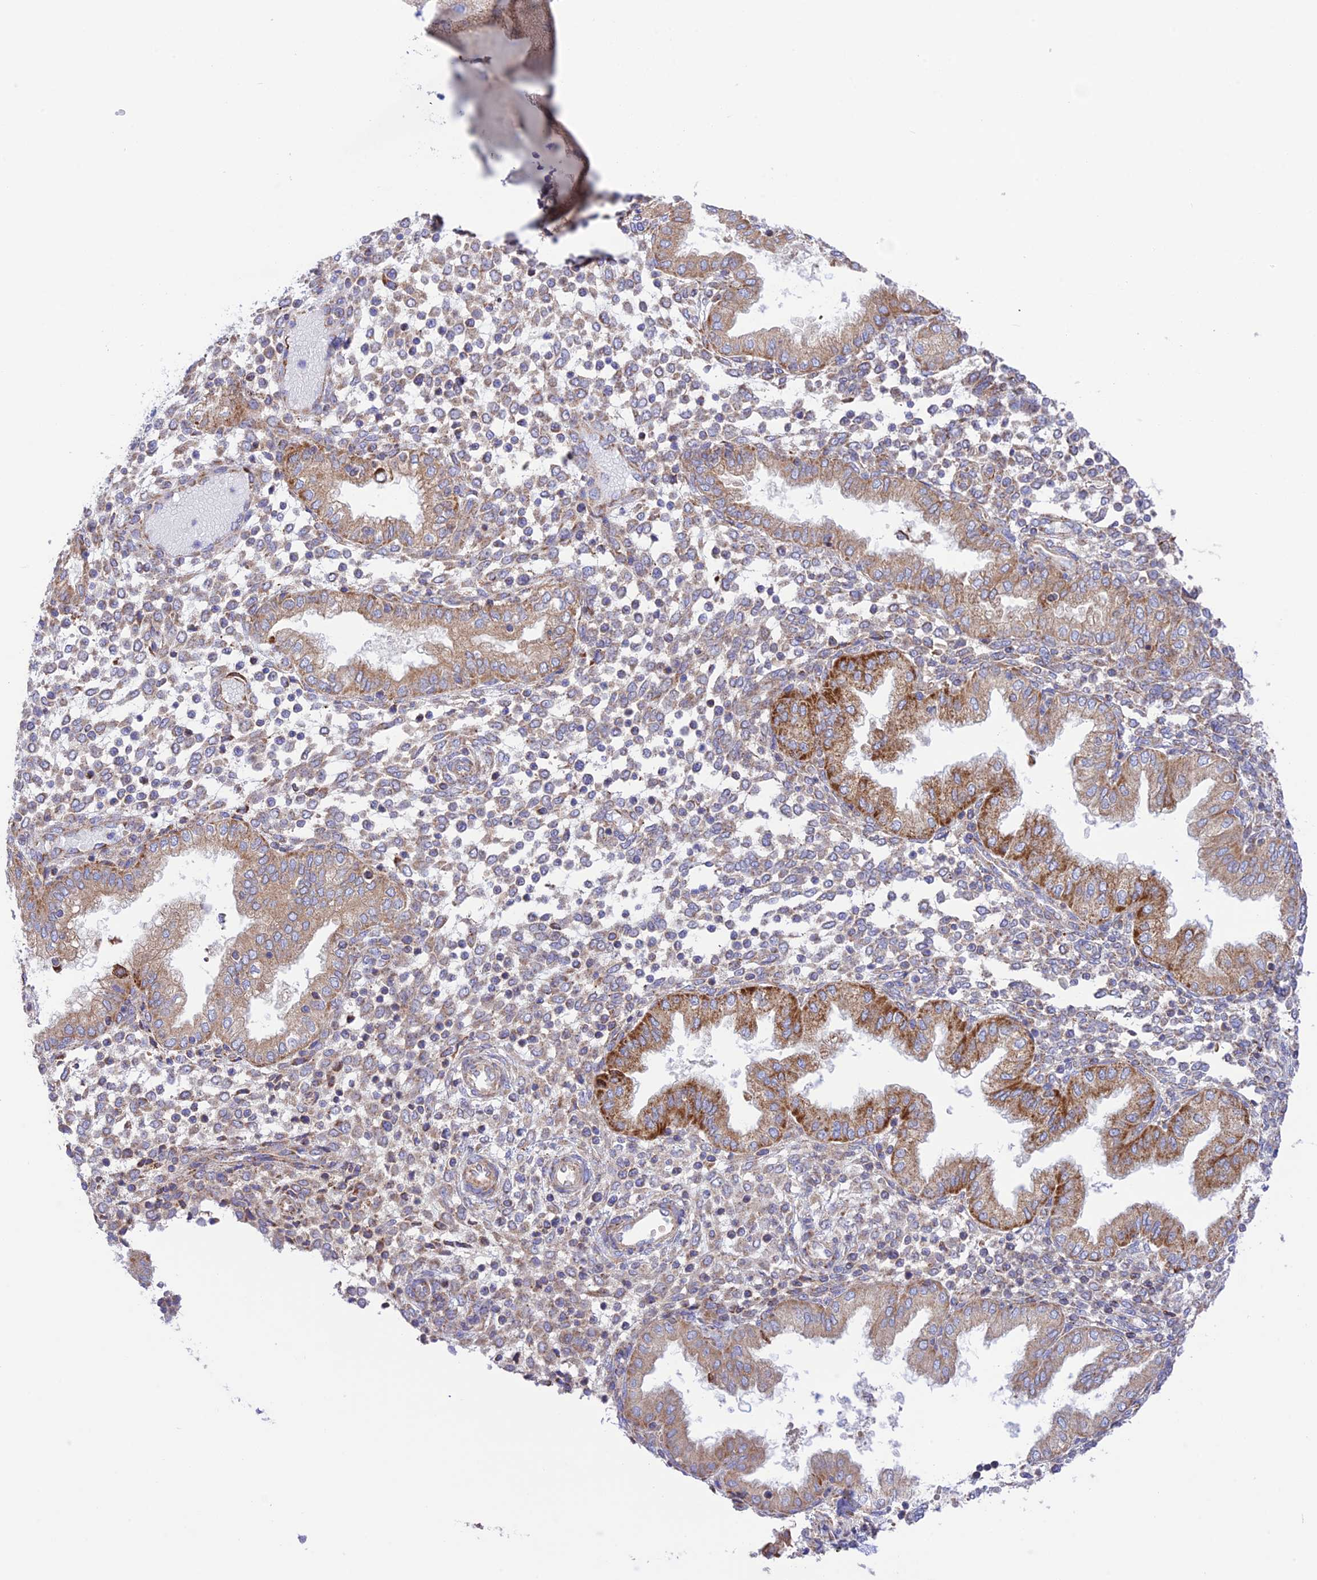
{"staining": {"intensity": "weak", "quantity": "25%-75%", "location": "cytoplasmic/membranous"}, "tissue": "endometrium", "cell_type": "Cells in endometrial stroma", "image_type": "normal", "snomed": [{"axis": "morphology", "description": "Normal tissue, NOS"}, {"axis": "topography", "description": "Endometrium"}], "caption": "Benign endometrium shows weak cytoplasmic/membranous positivity in about 25%-75% of cells in endometrial stroma (DAB (3,3'-diaminobenzidine) IHC with brightfield microscopy, high magnification)..", "gene": "UAP1L1", "patient": {"sex": "female", "age": 53}}